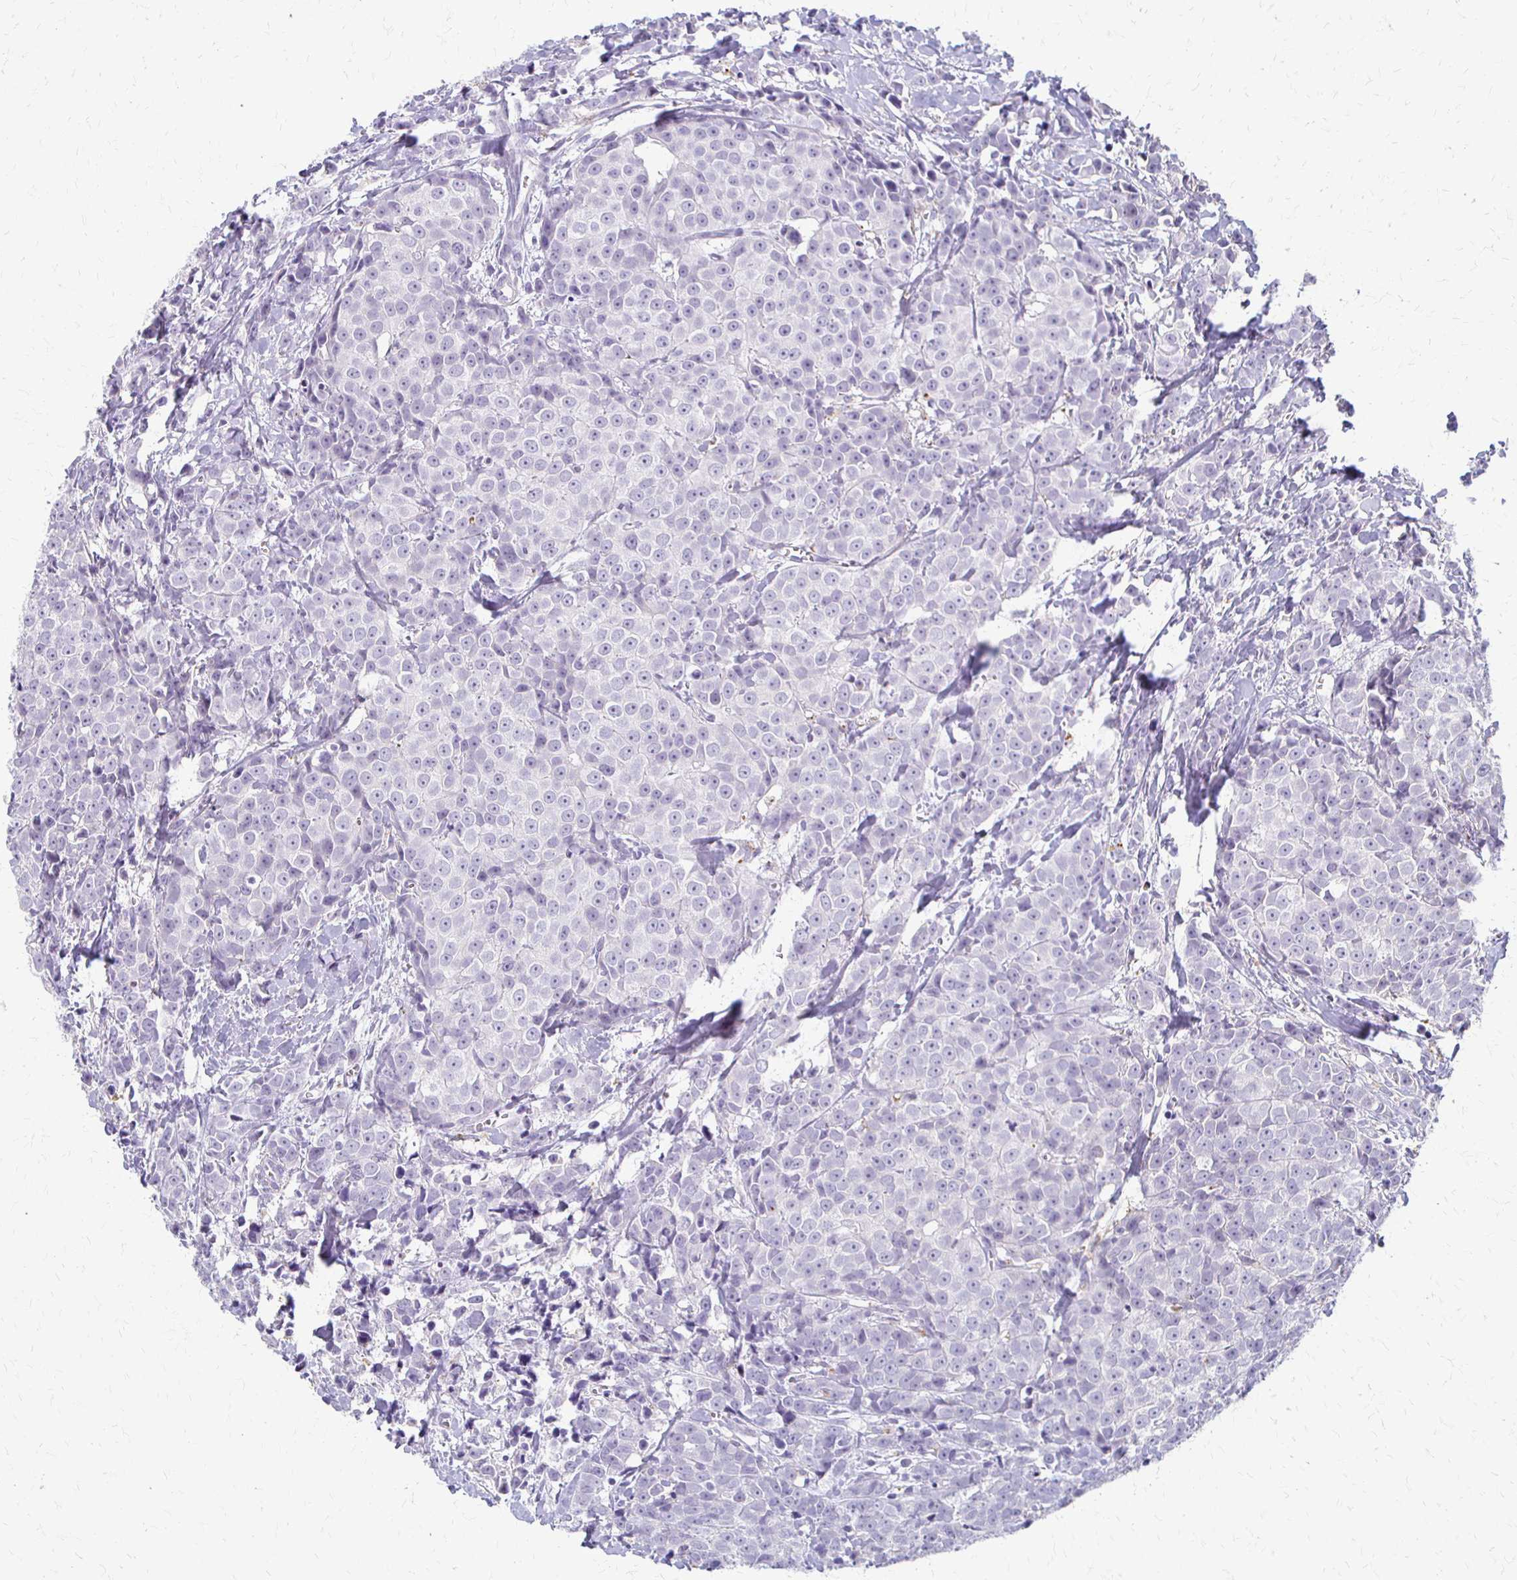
{"staining": {"intensity": "negative", "quantity": "none", "location": "none"}, "tissue": "breast cancer", "cell_type": "Tumor cells", "image_type": "cancer", "snomed": [{"axis": "morphology", "description": "Duct carcinoma"}, {"axis": "topography", "description": "Breast"}], "caption": "Intraductal carcinoma (breast) stained for a protein using immunohistochemistry (IHC) exhibits no staining tumor cells.", "gene": "ACP5", "patient": {"sex": "female", "age": 80}}